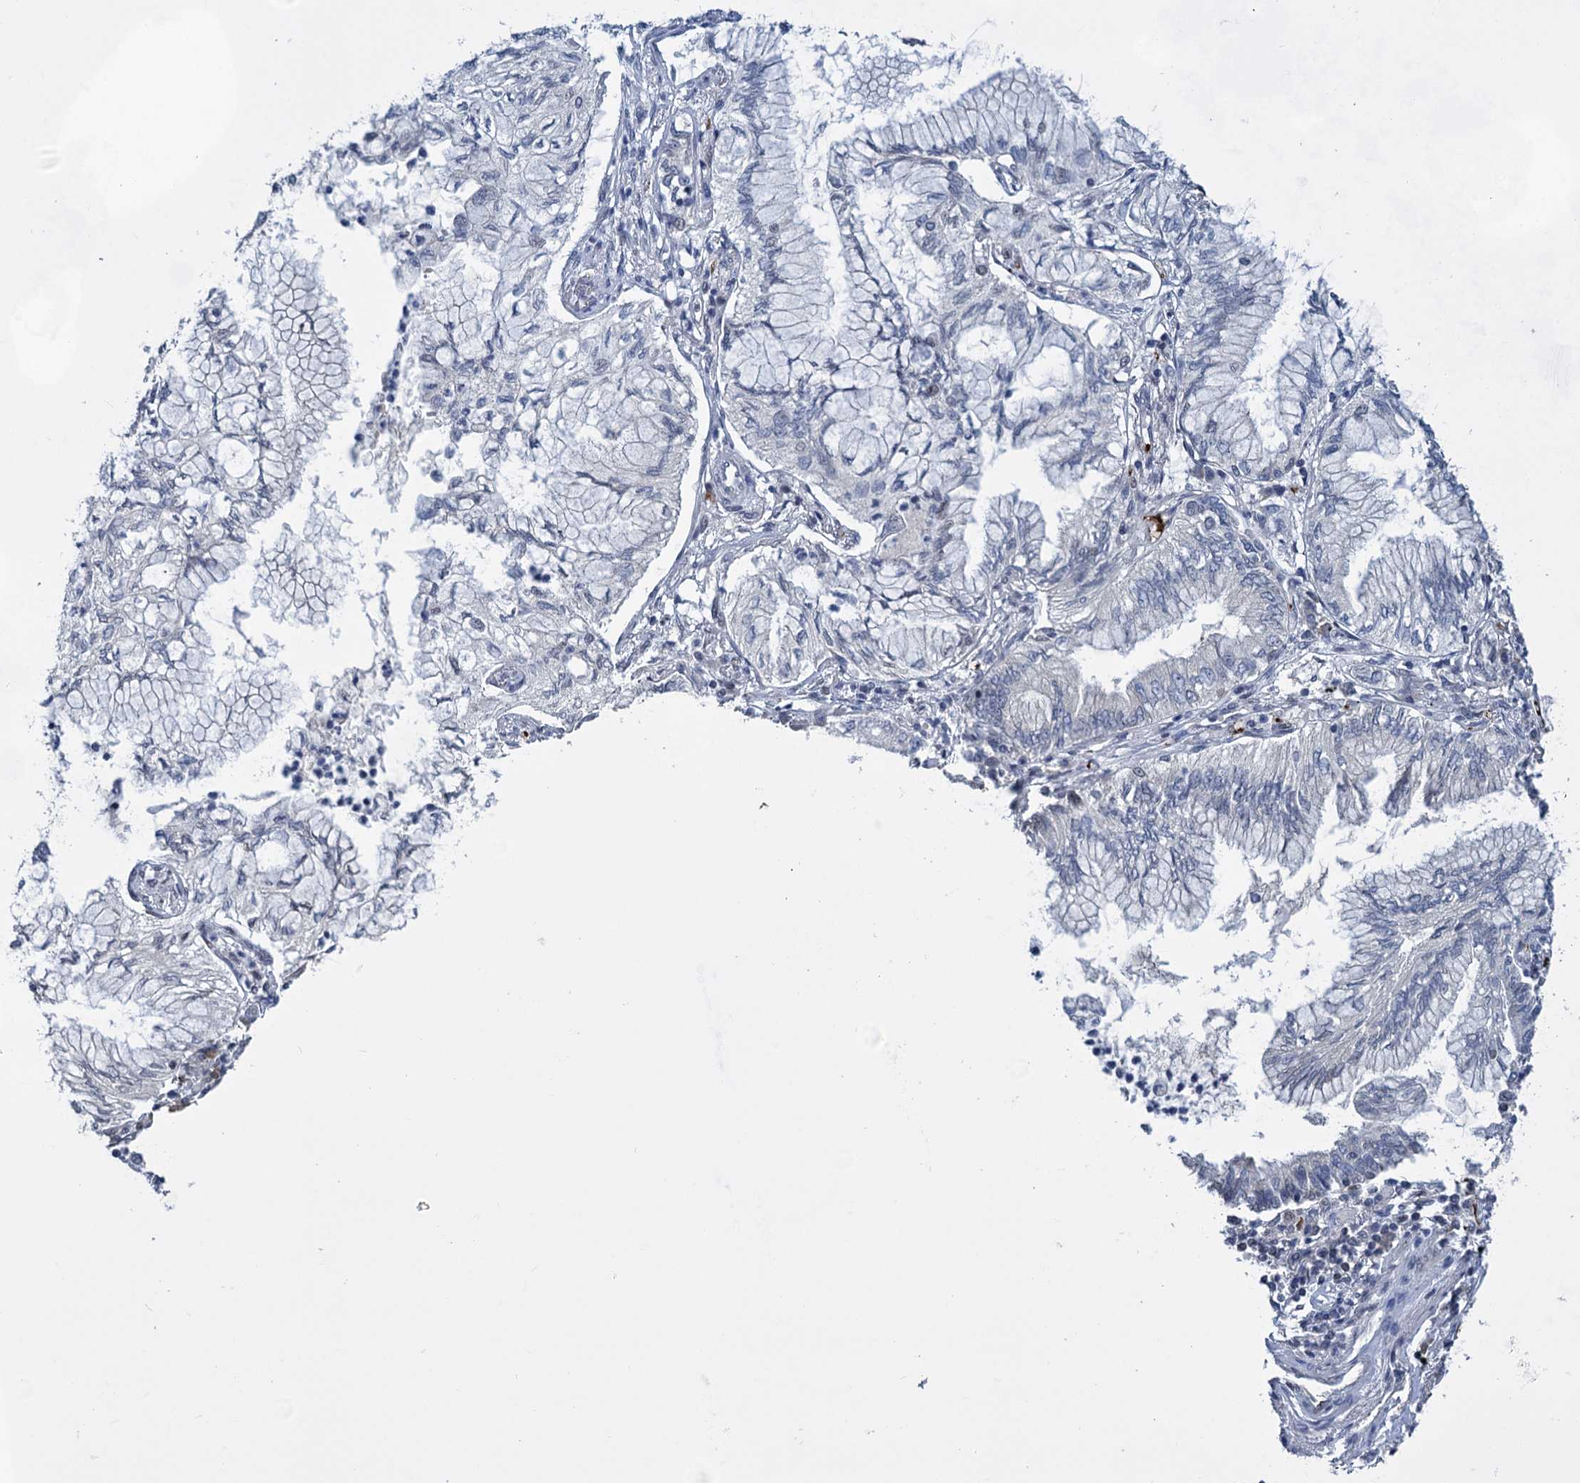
{"staining": {"intensity": "negative", "quantity": "none", "location": "none"}, "tissue": "lung cancer", "cell_type": "Tumor cells", "image_type": "cancer", "snomed": [{"axis": "morphology", "description": "Adenocarcinoma, NOS"}, {"axis": "topography", "description": "Lung"}], "caption": "Image shows no protein staining in tumor cells of lung cancer tissue. (Brightfield microscopy of DAB (3,3'-diaminobenzidine) IHC at high magnification).", "gene": "MON2", "patient": {"sex": "female", "age": 70}}